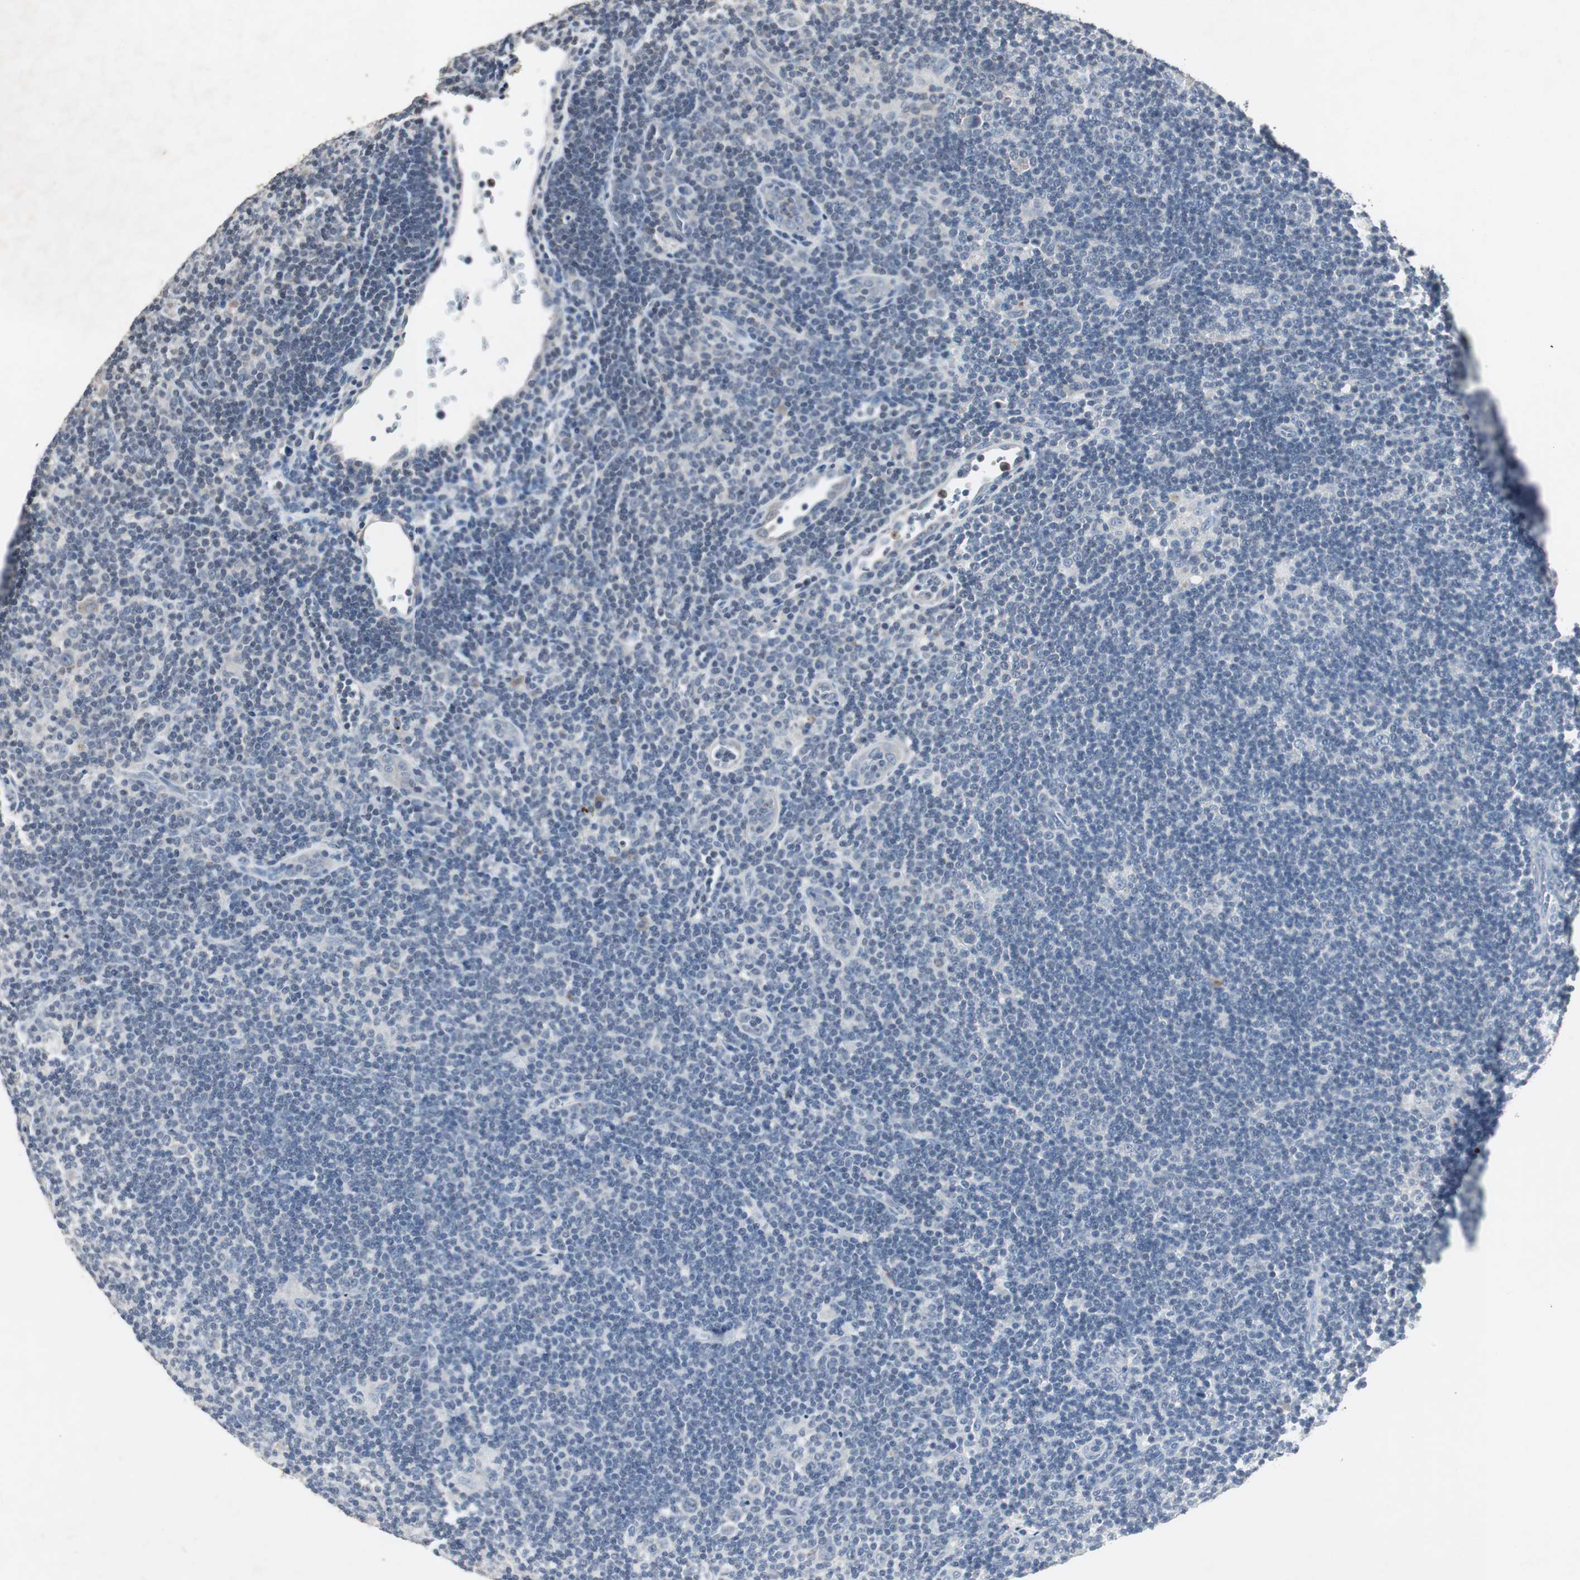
{"staining": {"intensity": "weak", "quantity": "<25%", "location": "cytoplasmic/membranous"}, "tissue": "lymphoma", "cell_type": "Tumor cells", "image_type": "cancer", "snomed": [{"axis": "morphology", "description": "Hodgkin's disease, NOS"}, {"axis": "topography", "description": "Lymph node"}], "caption": "High power microscopy micrograph of an immunohistochemistry (IHC) micrograph of lymphoma, revealing no significant expression in tumor cells. (IHC, brightfield microscopy, high magnification).", "gene": "ADNP2", "patient": {"sex": "female", "age": 57}}